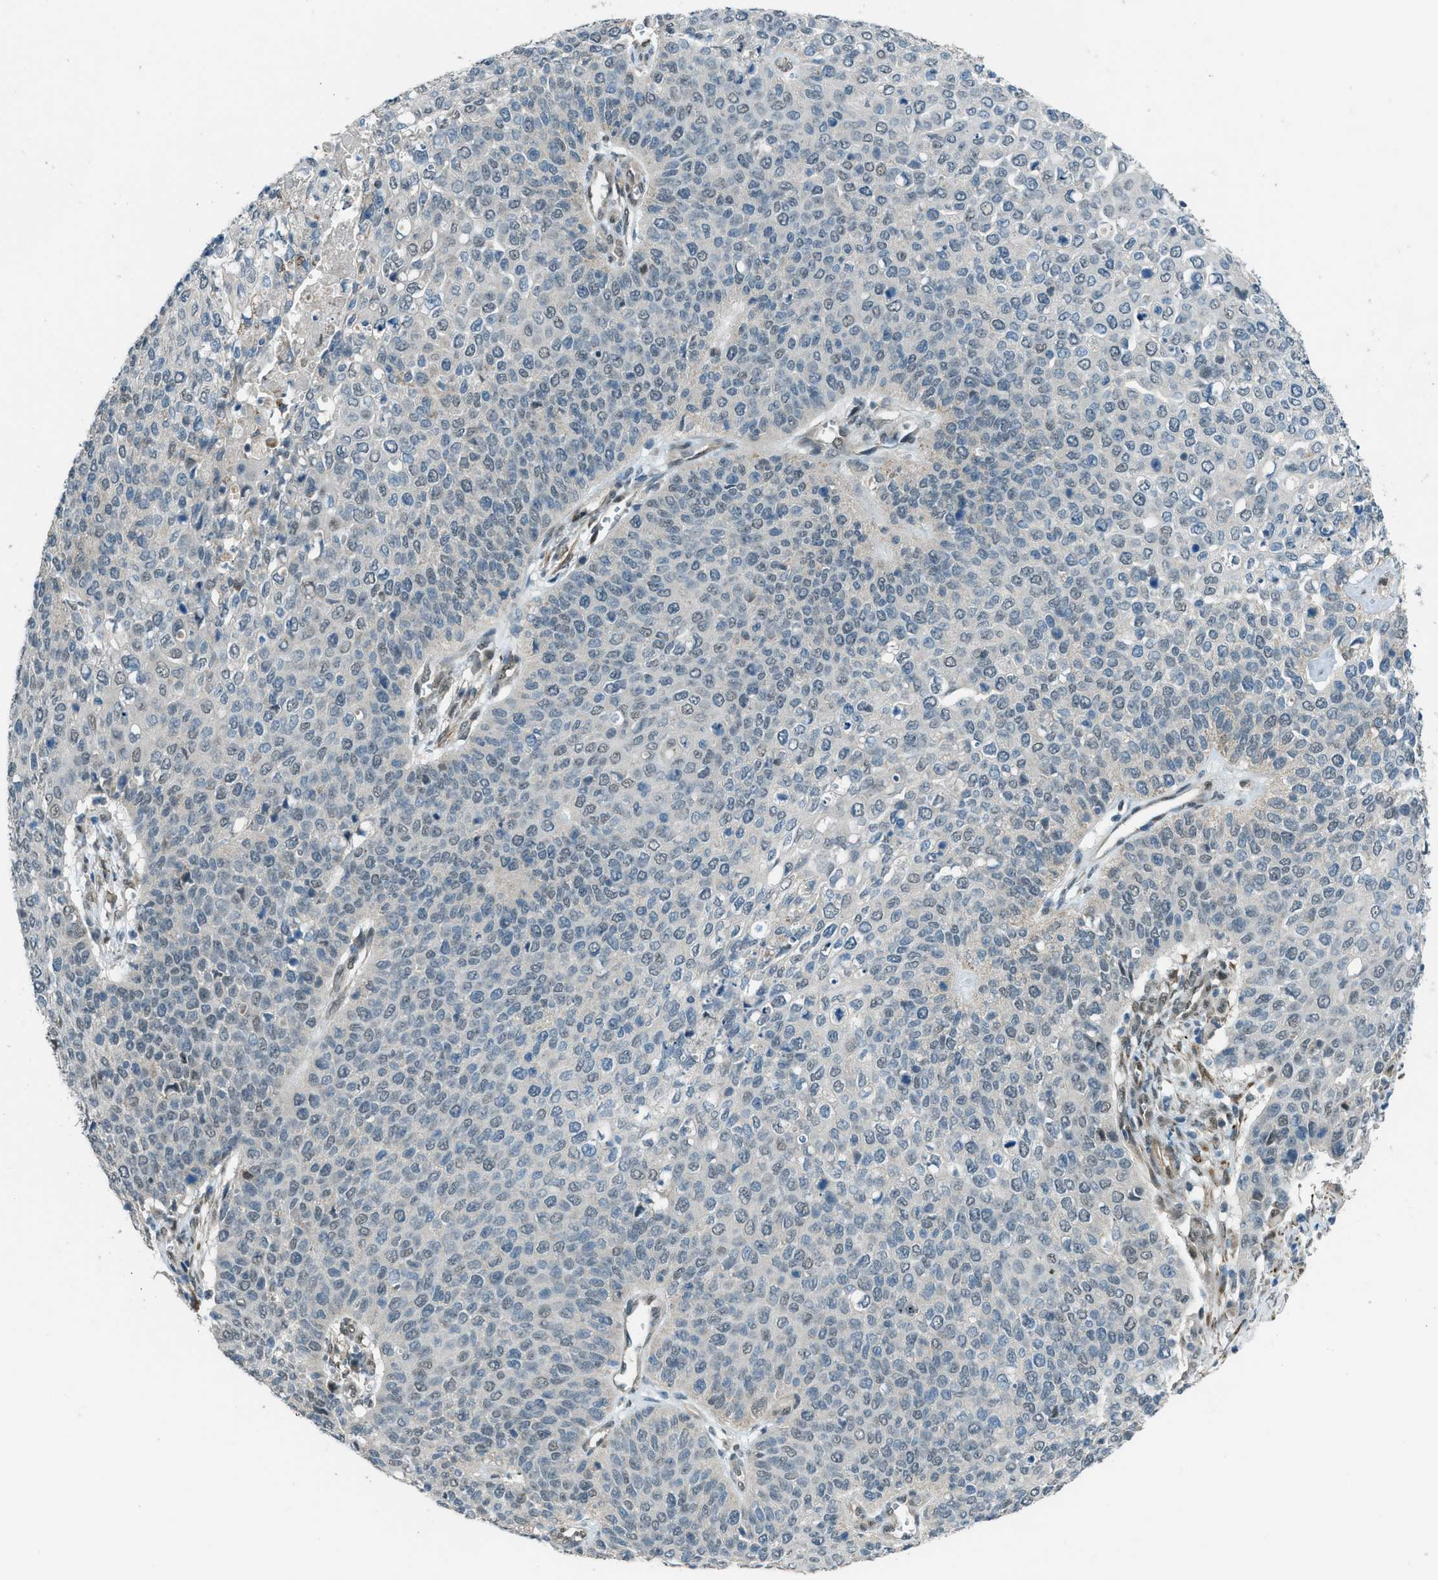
{"staining": {"intensity": "weak", "quantity": "<25%", "location": "nuclear"}, "tissue": "cervical cancer", "cell_type": "Tumor cells", "image_type": "cancer", "snomed": [{"axis": "morphology", "description": "Squamous cell carcinoma, NOS"}, {"axis": "topography", "description": "Cervix"}], "caption": "IHC histopathology image of neoplastic tissue: cervical cancer (squamous cell carcinoma) stained with DAB reveals no significant protein positivity in tumor cells.", "gene": "NPEPL1", "patient": {"sex": "female", "age": 39}}